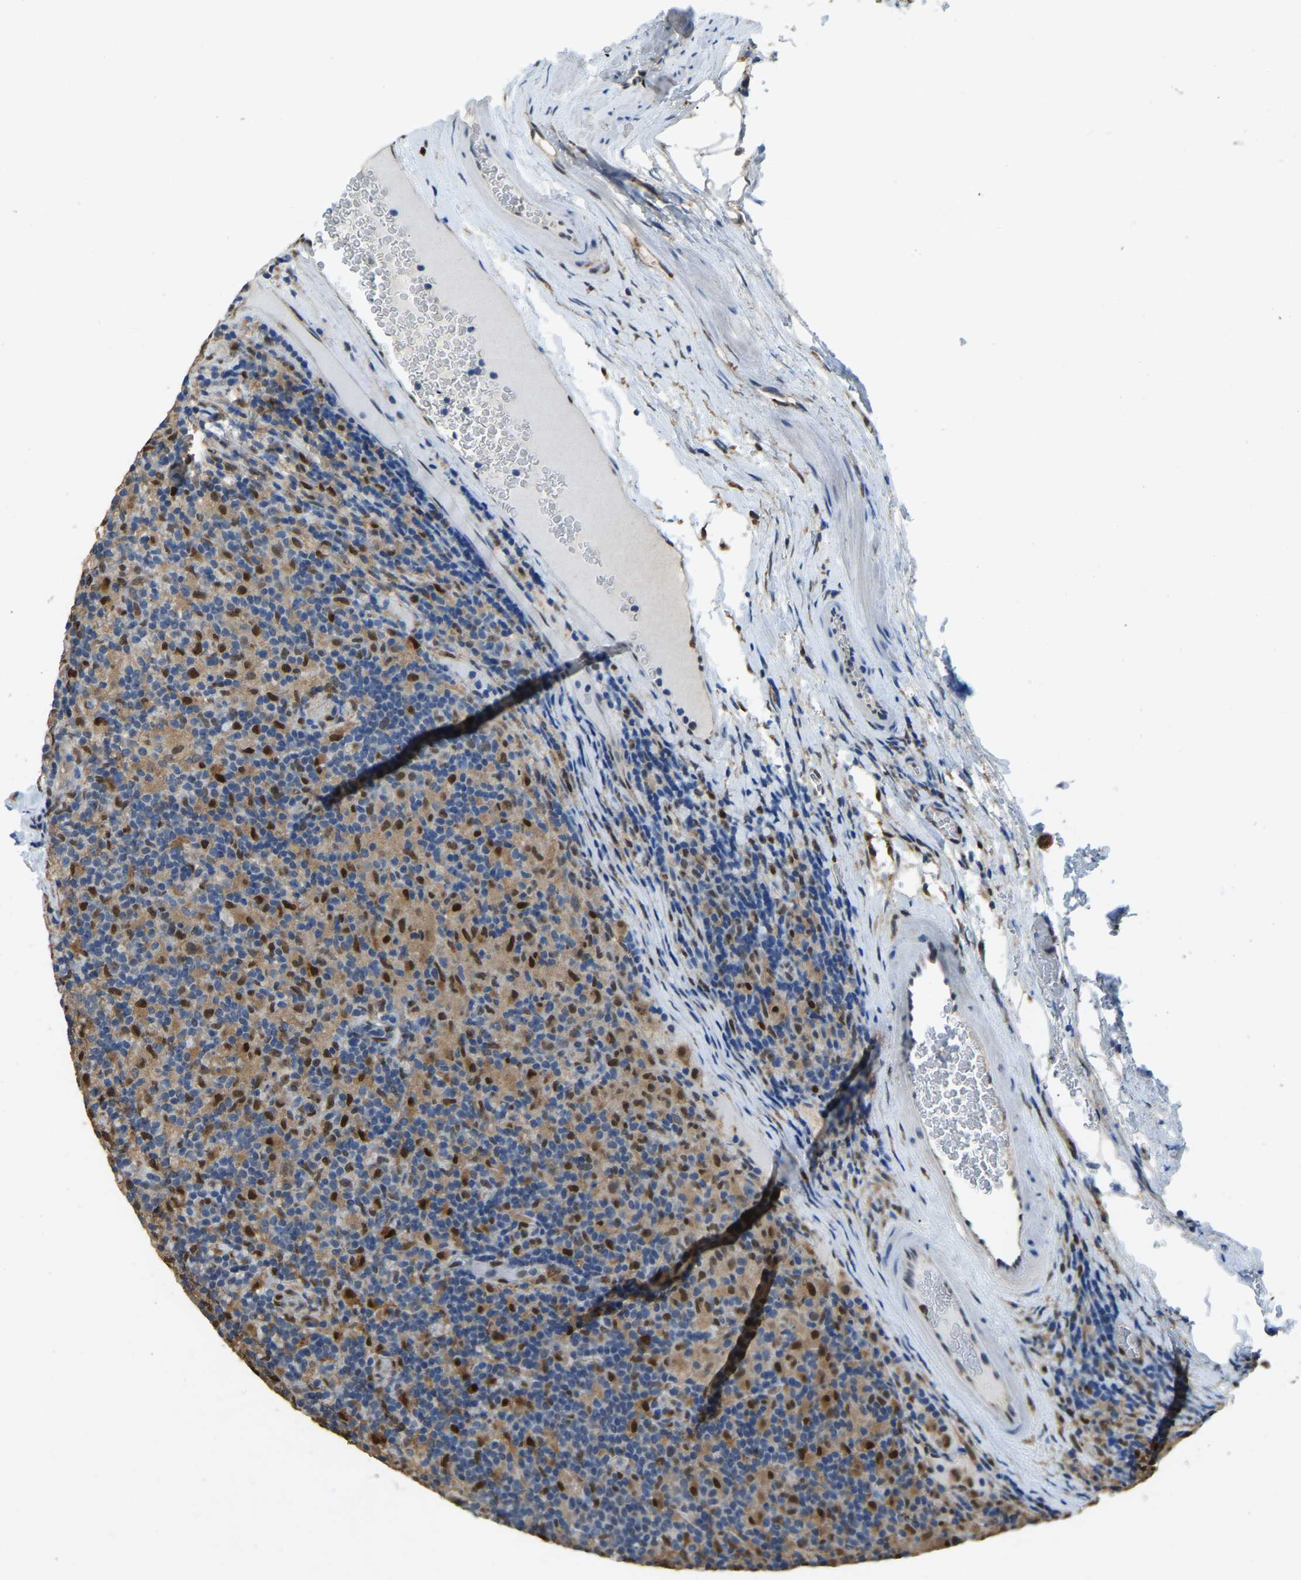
{"staining": {"intensity": "negative", "quantity": "none", "location": "none"}, "tissue": "lymphoma", "cell_type": "Tumor cells", "image_type": "cancer", "snomed": [{"axis": "morphology", "description": "Hodgkin's disease, NOS"}, {"axis": "topography", "description": "Lymph node"}], "caption": "Protein analysis of lymphoma demonstrates no significant positivity in tumor cells.", "gene": "NANS", "patient": {"sex": "male", "age": 70}}